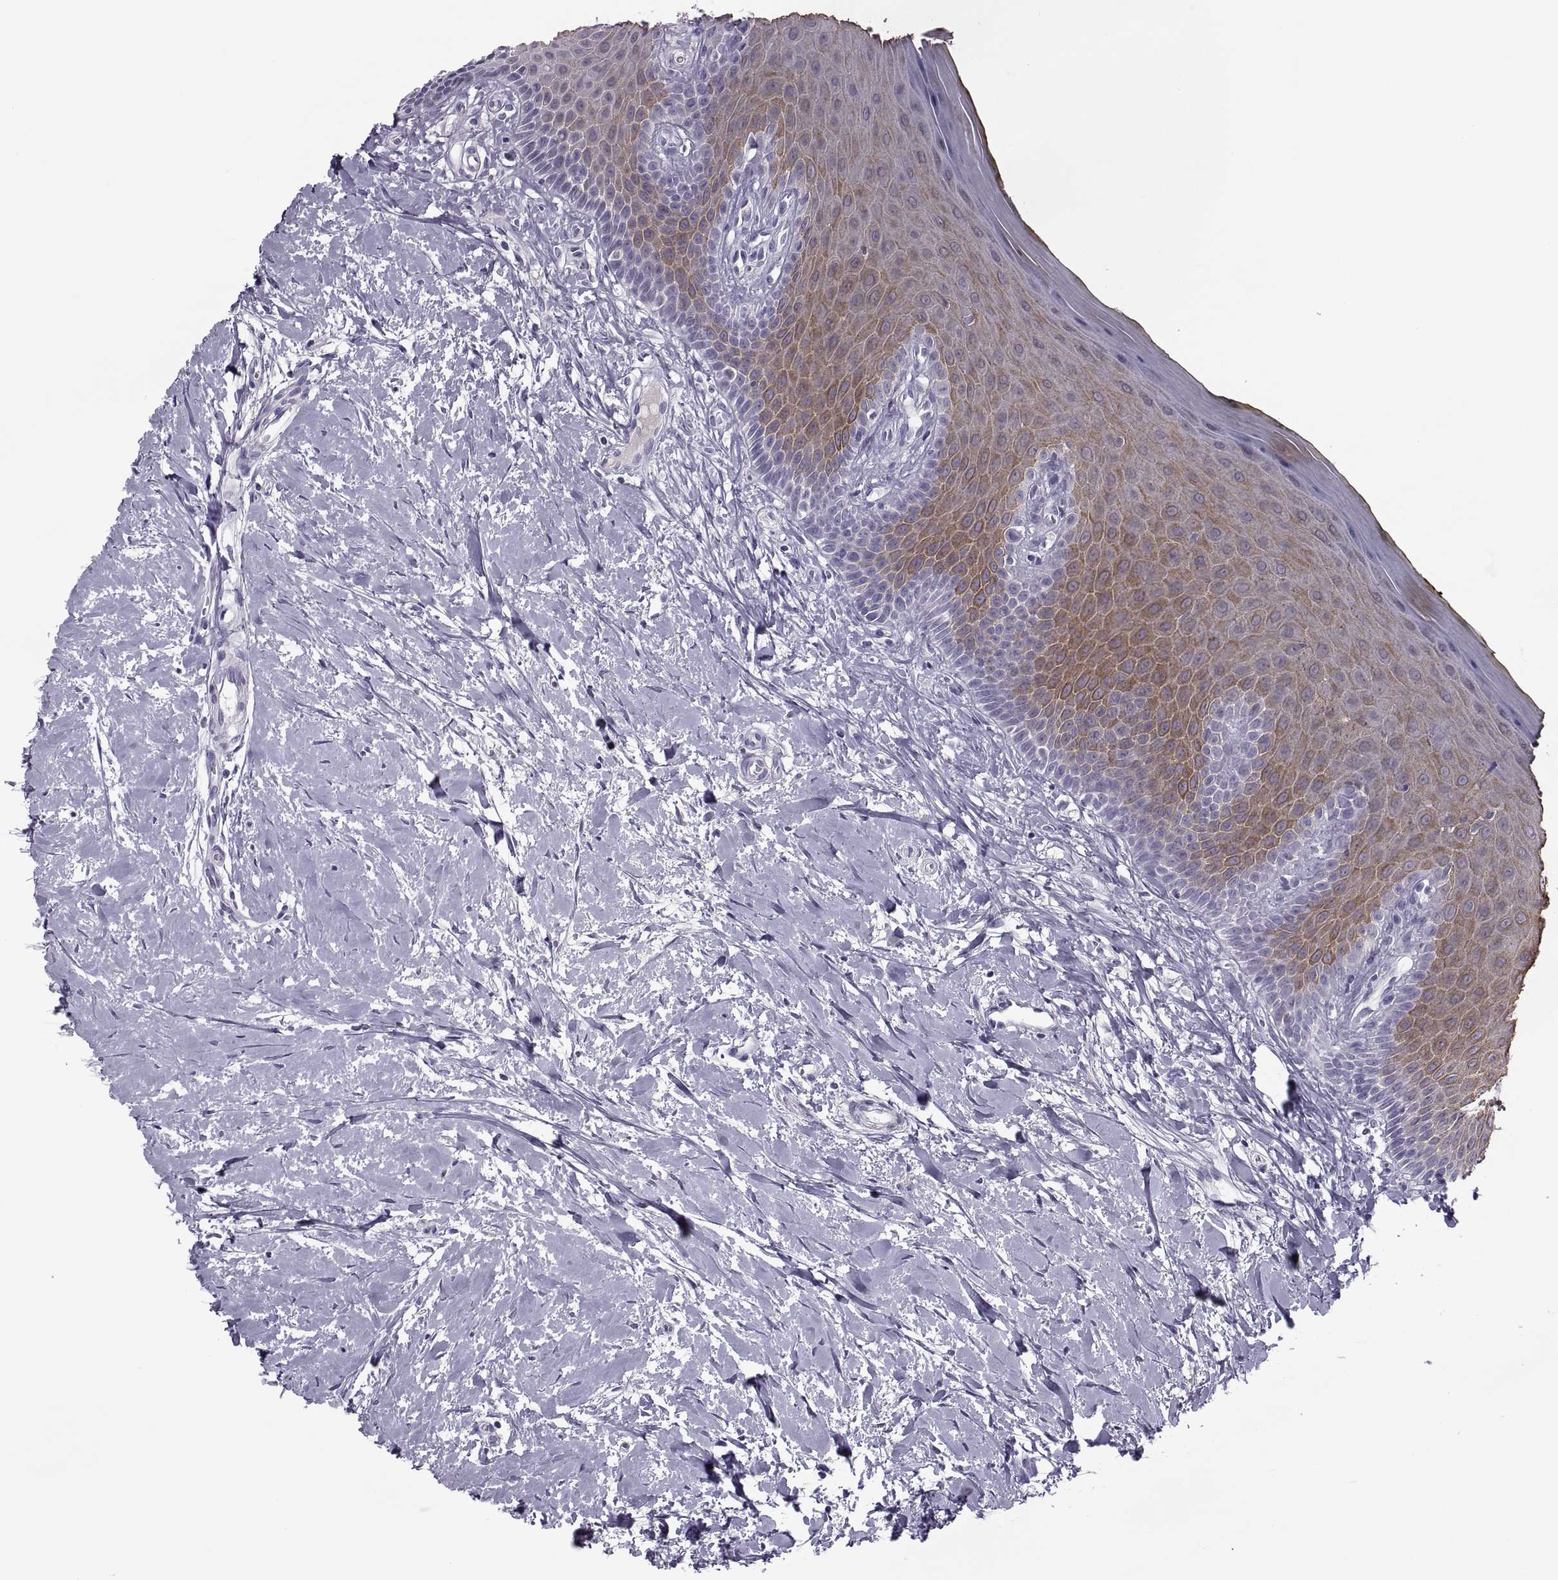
{"staining": {"intensity": "moderate", "quantity": "25%-75%", "location": "cytoplasmic/membranous"}, "tissue": "oral mucosa", "cell_type": "Squamous epithelial cells", "image_type": "normal", "snomed": [{"axis": "morphology", "description": "Normal tissue, NOS"}, {"axis": "topography", "description": "Oral tissue"}], "caption": "High-magnification brightfield microscopy of unremarkable oral mucosa stained with DAB (brown) and counterstained with hematoxylin (blue). squamous epithelial cells exhibit moderate cytoplasmic/membranous staining is present in about25%-75% of cells.", "gene": "MAGEB1", "patient": {"sex": "female", "age": 43}}